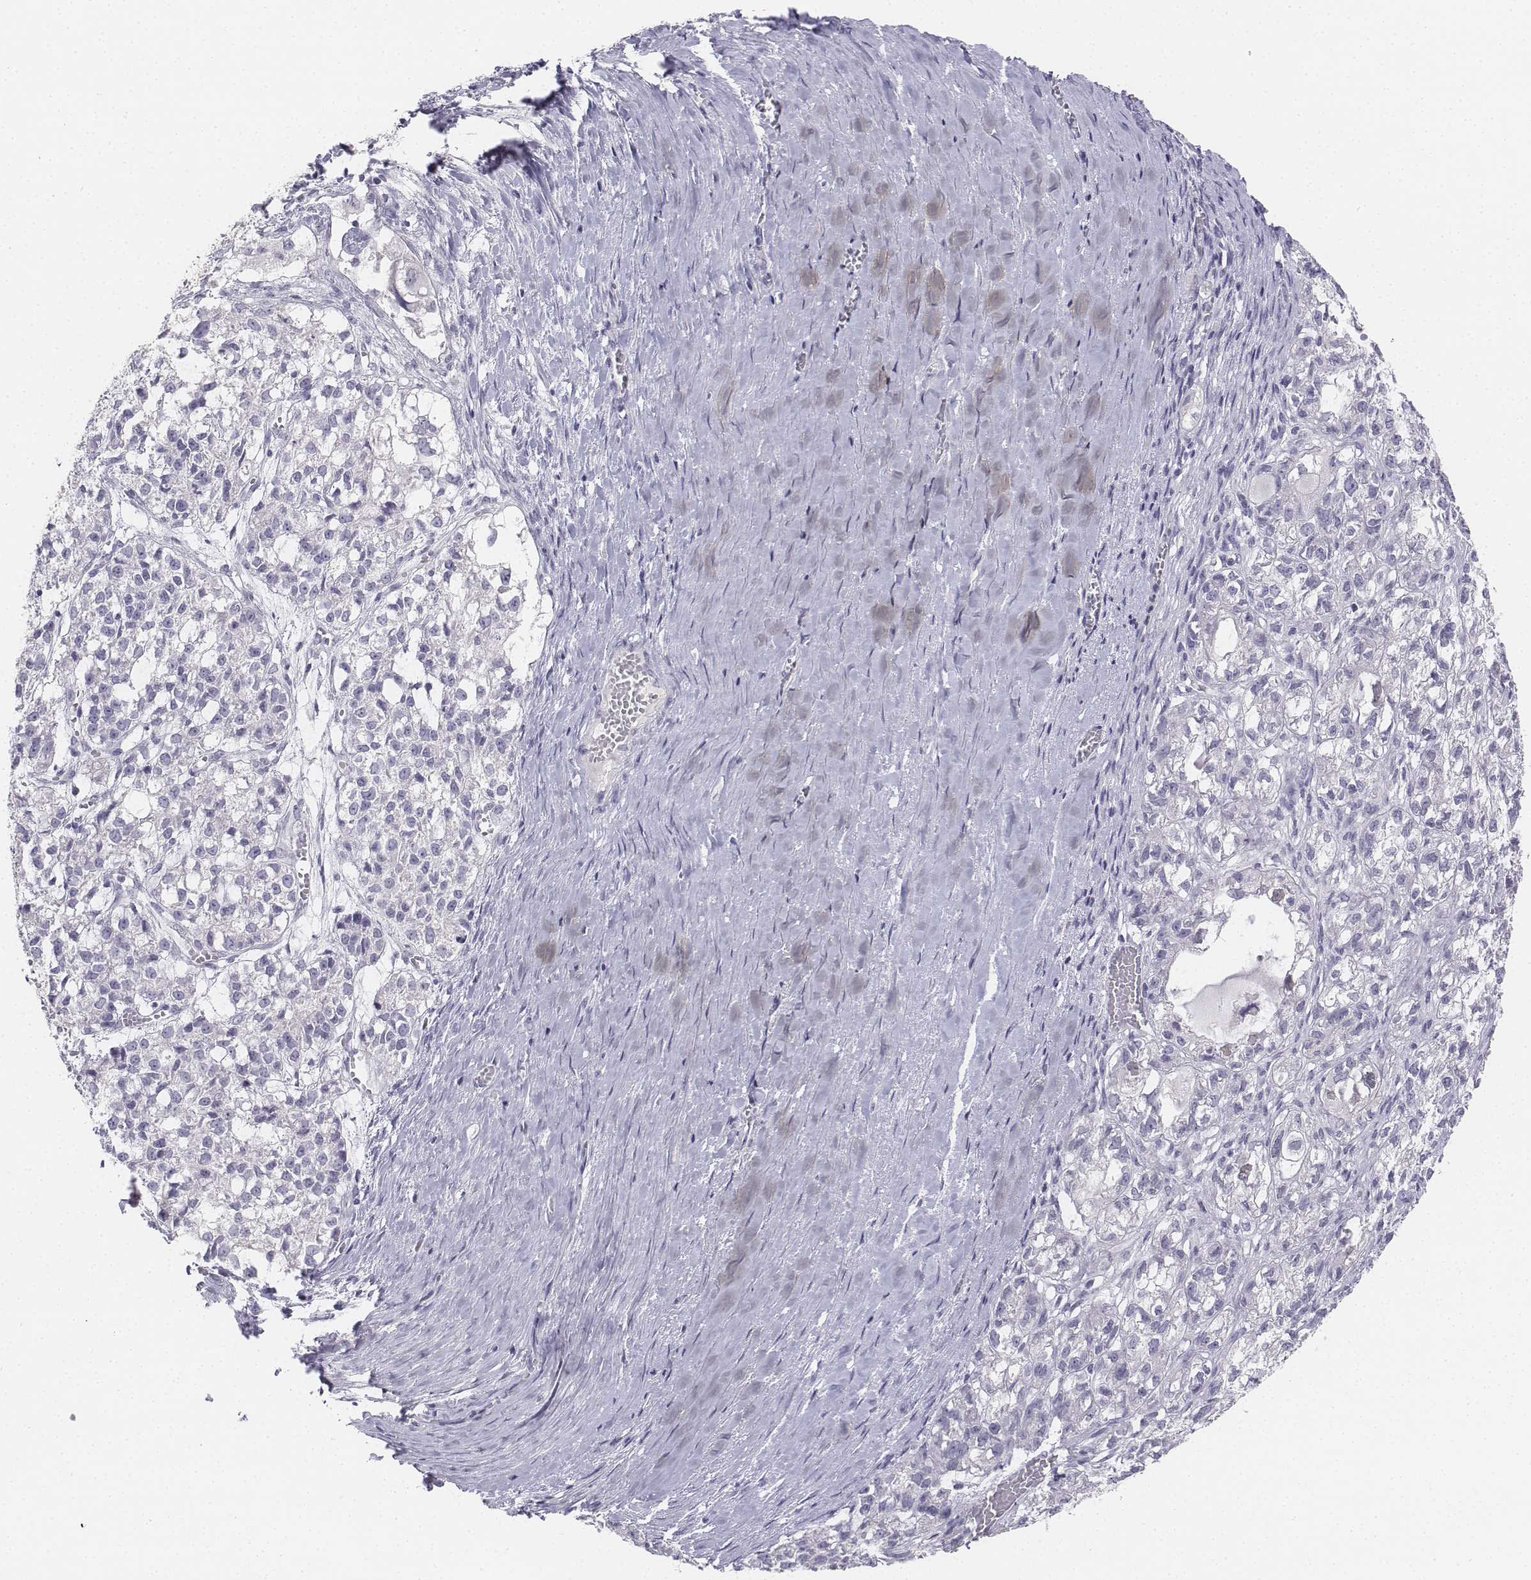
{"staining": {"intensity": "negative", "quantity": "none", "location": "none"}, "tissue": "ovarian cancer", "cell_type": "Tumor cells", "image_type": "cancer", "snomed": [{"axis": "morphology", "description": "Carcinoma, endometroid"}, {"axis": "topography", "description": "Ovary"}], "caption": "A photomicrograph of ovarian endometroid carcinoma stained for a protein exhibits no brown staining in tumor cells. (Brightfield microscopy of DAB (3,3'-diaminobenzidine) immunohistochemistry at high magnification).", "gene": "UCN2", "patient": {"sex": "female", "age": 64}}